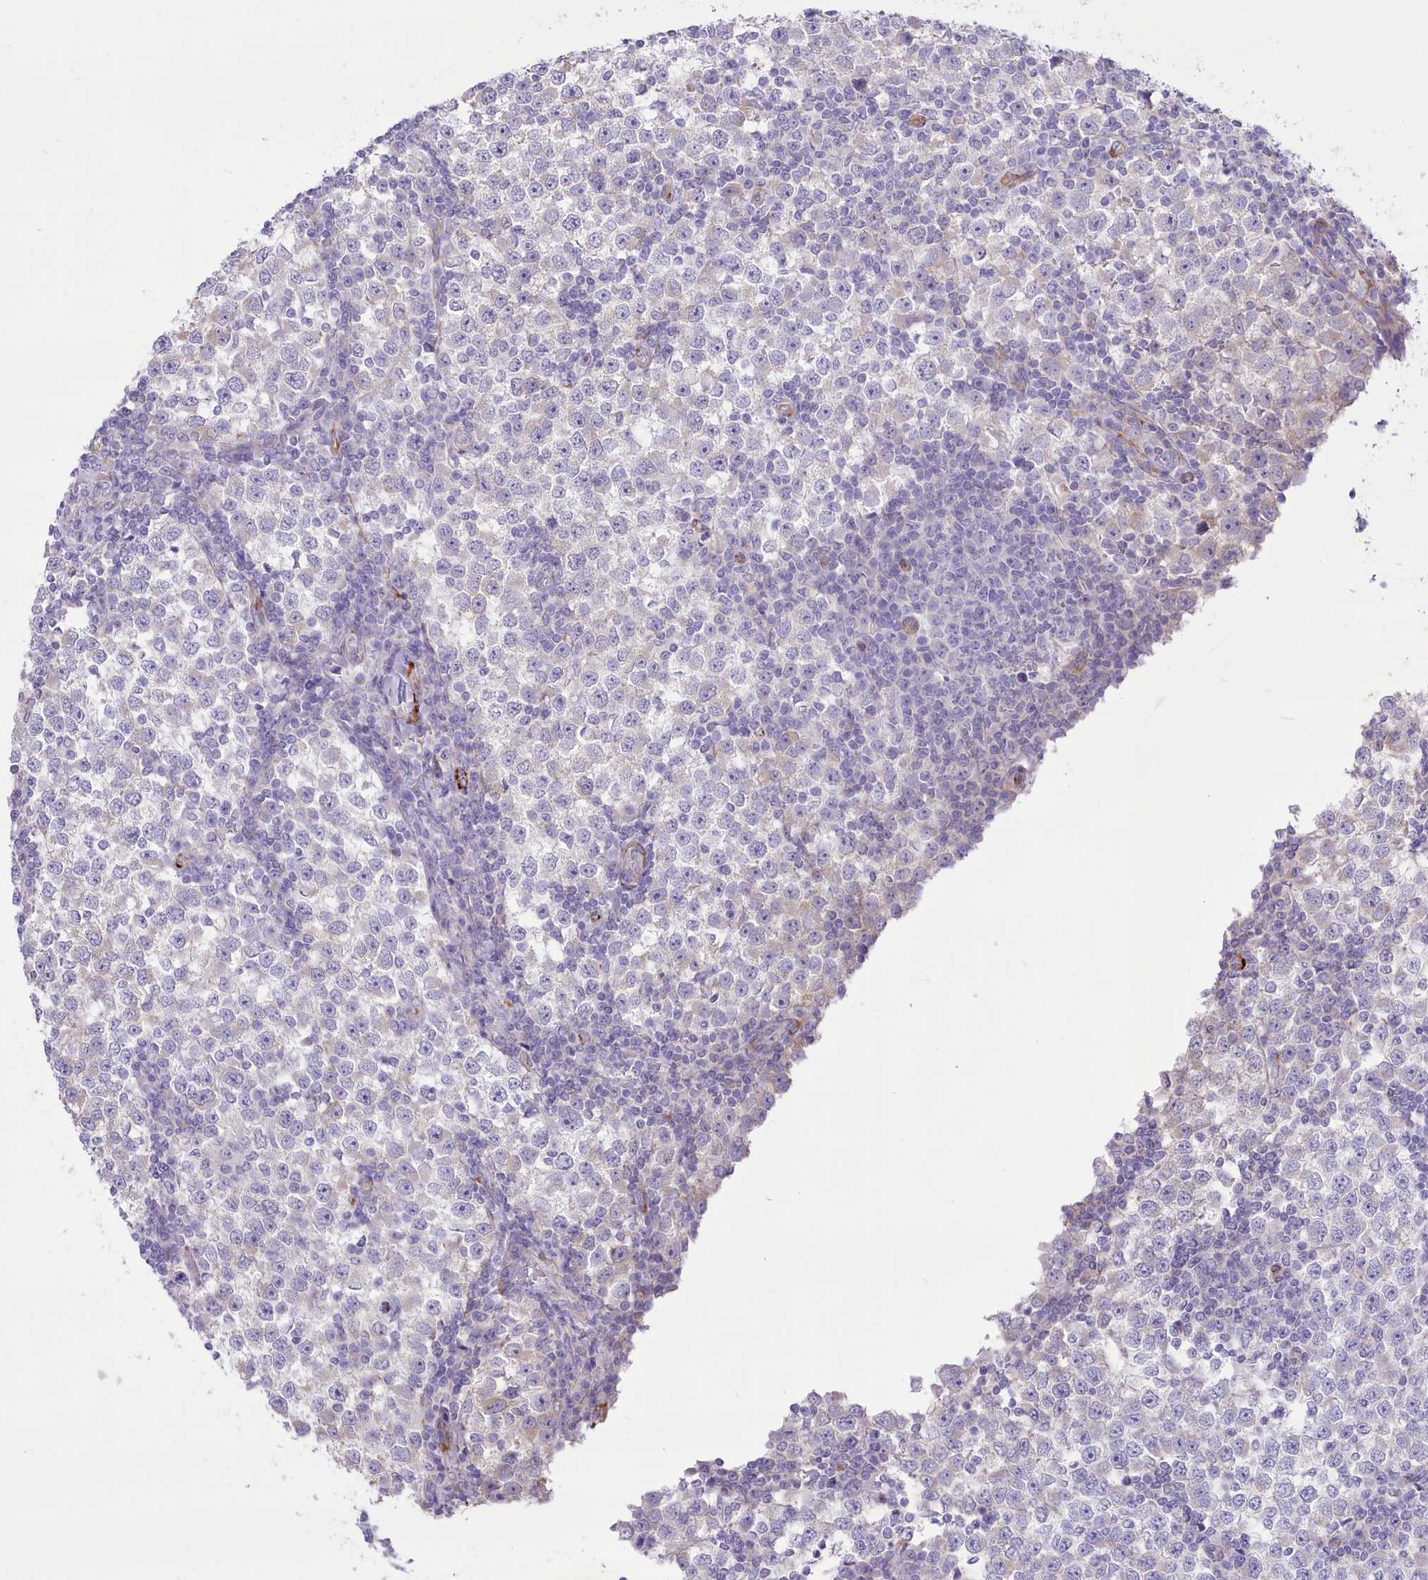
{"staining": {"intensity": "negative", "quantity": "none", "location": "none"}, "tissue": "testis cancer", "cell_type": "Tumor cells", "image_type": "cancer", "snomed": [{"axis": "morphology", "description": "Seminoma, NOS"}, {"axis": "topography", "description": "Testis"}], "caption": "A high-resolution photomicrograph shows immunohistochemistry staining of testis cancer, which reveals no significant staining in tumor cells.", "gene": "ANGPTL3", "patient": {"sex": "male", "age": 65}}